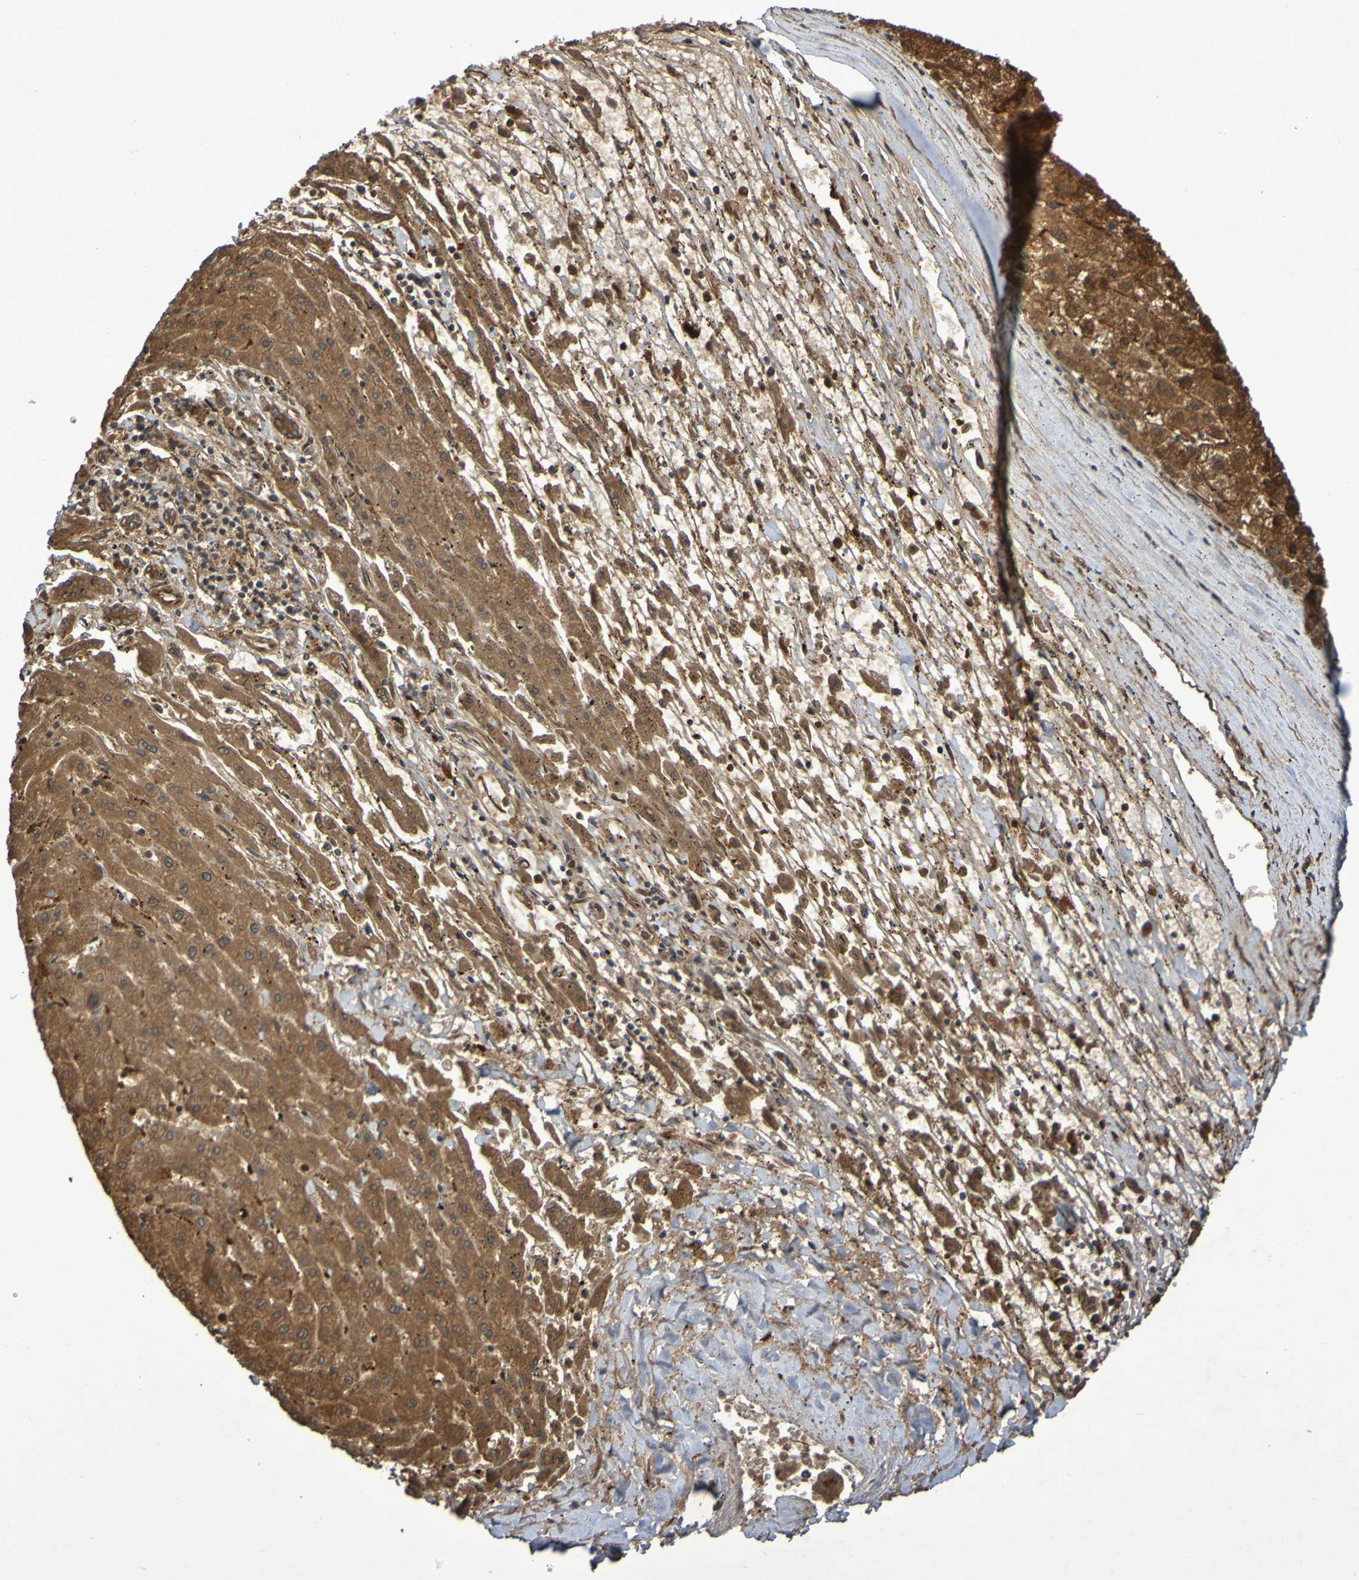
{"staining": {"intensity": "moderate", "quantity": ">75%", "location": "cytoplasmic/membranous"}, "tissue": "liver cancer", "cell_type": "Tumor cells", "image_type": "cancer", "snomed": [{"axis": "morphology", "description": "Carcinoma, Hepatocellular, NOS"}, {"axis": "topography", "description": "Liver"}], "caption": "Liver hepatocellular carcinoma stained for a protein (brown) reveals moderate cytoplasmic/membranous positive staining in about >75% of tumor cells.", "gene": "SERPINB6", "patient": {"sex": "male", "age": 72}}